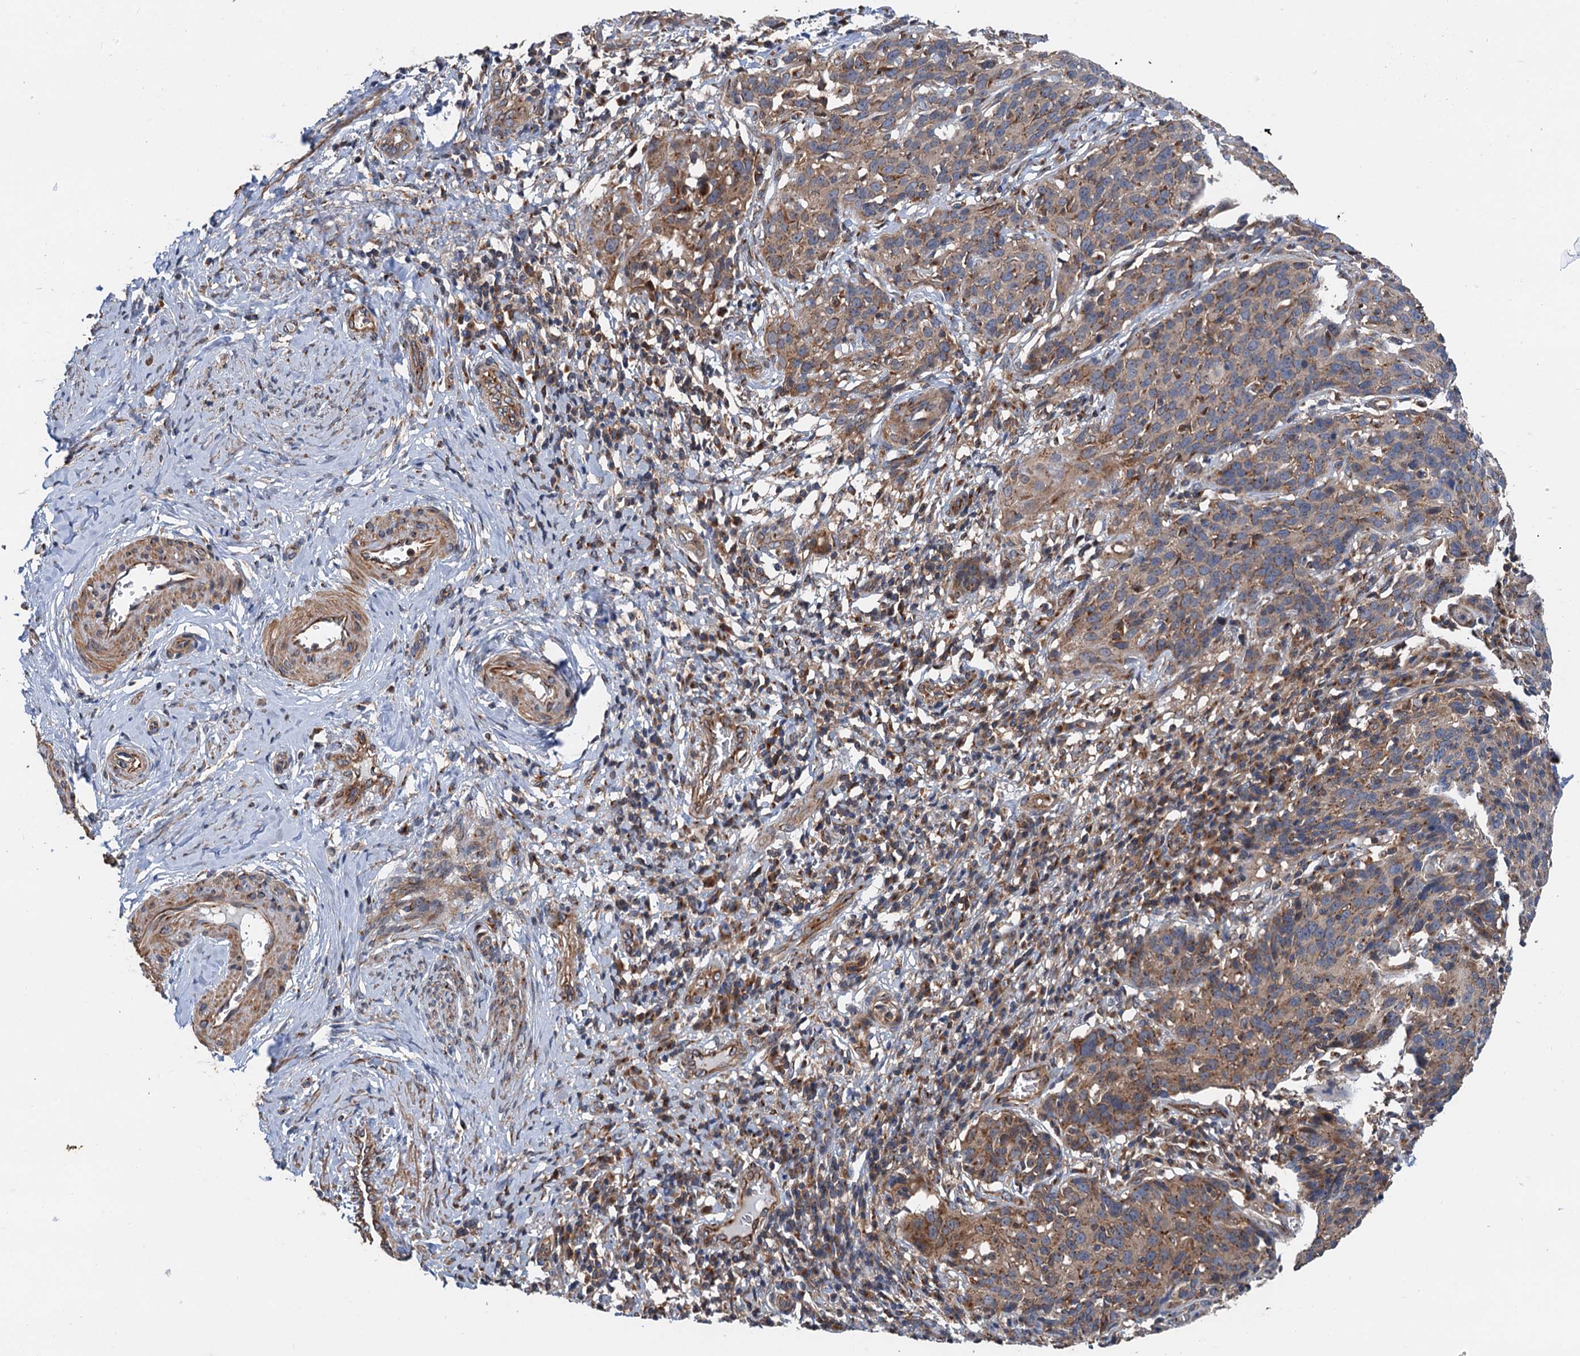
{"staining": {"intensity": "moderate", "quantity": "25%-75%", "location": "cytoplasmic/membranous"}, "tissue": "cervical cancer", "cell_type": "Tumor cells", "image_type": "cancer", "snomed": [{"axis": "morphology", "description": "Squamous cell carcinoma, NOS"}, {"axis": "topography", "description": "Cervix"}], "caption": "There is medium levels of moderate cytoplasmic/membranous positivity in tumor cells of cervical squamous cell carcinoma, as demonstrated by immunohistochemical staining (brown color).", "gene": "ANKRD26", "patient": {"sex": "female", "age": 50}}